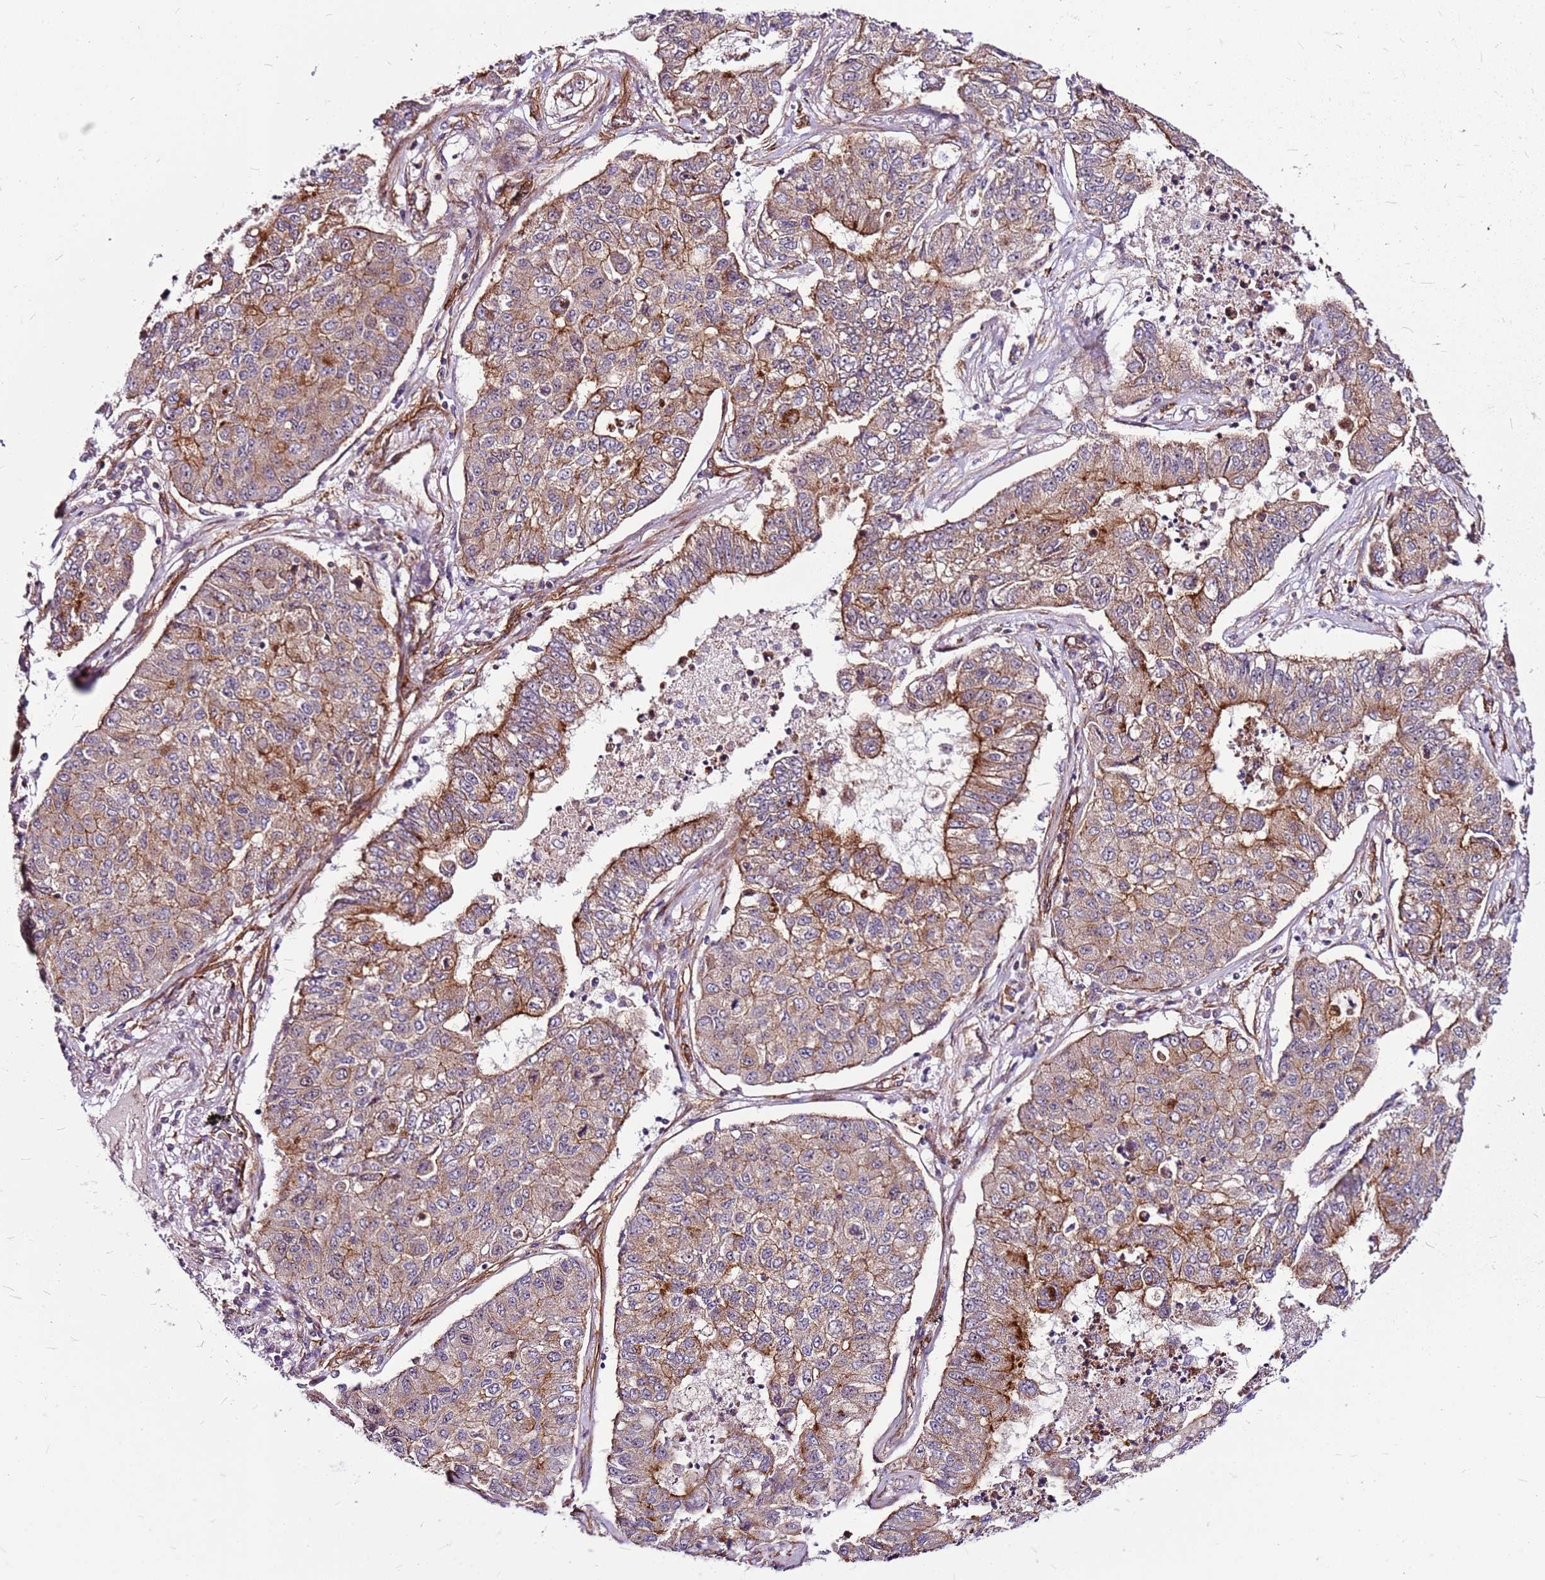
{"staining": {"intensity": "moderate", "quantity": "25%-75%", "location": "cytoplasmic/membranous"}, "tissue": "lung cancer", "cell_type": "Tumor cells", "image_type": "cancer", "snomed": [{"axis": "morphology", "description": "Squamous cell carcinoma, NOS"}, {"axis": "topography", "description": "Lung"}], "caption": "Immunohistochemical staining of human lung cancer shows moderate cytoplasmic/membranous protein positivity in approximately 25%-75% of tumor cells.", "gene": "TOPAZ1", "patient": {"sex": "male", "age": 74}}